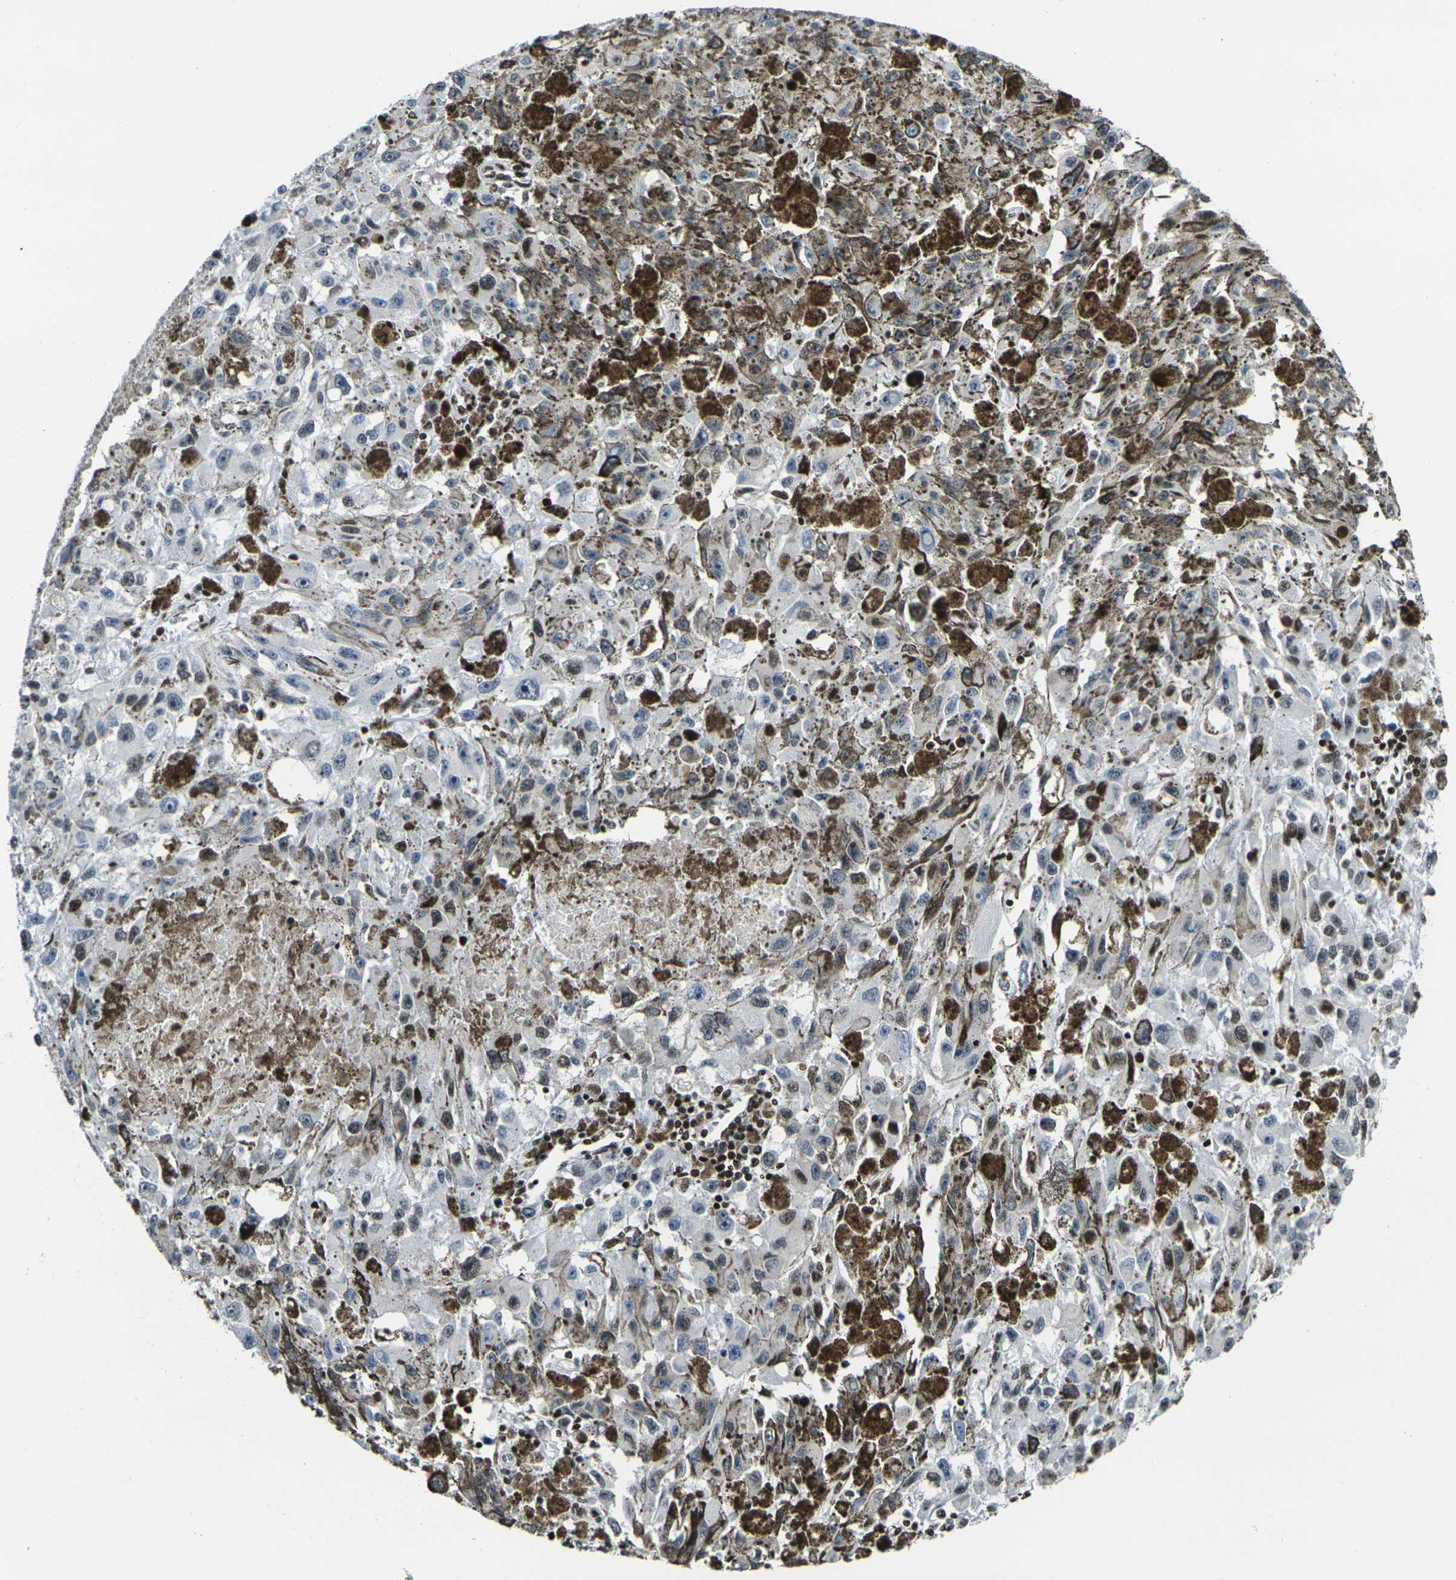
{"staining": {"intensity": "weak", "quantity": "<25%", "location": "nuclear"}, "tissue": "melanoma", "cell_type": "Tumor cells", "image_type": "cancer", "snomed": [{"axis": "morphology", "description": "Malignant melanoma in situ"}, {"axis": "morphology", "description": "Malignant melanoma, NOS"}, {"axis": "topography", "description": "Skin"}], "caption": "There is no significant expression in tumor cells of malignant melanoma in situ. (Brightfield microscopy of DAB immunohistochemistry at high magnification).", "gene": "H1-10", "patient": {"sex": "female", "age": 88}}